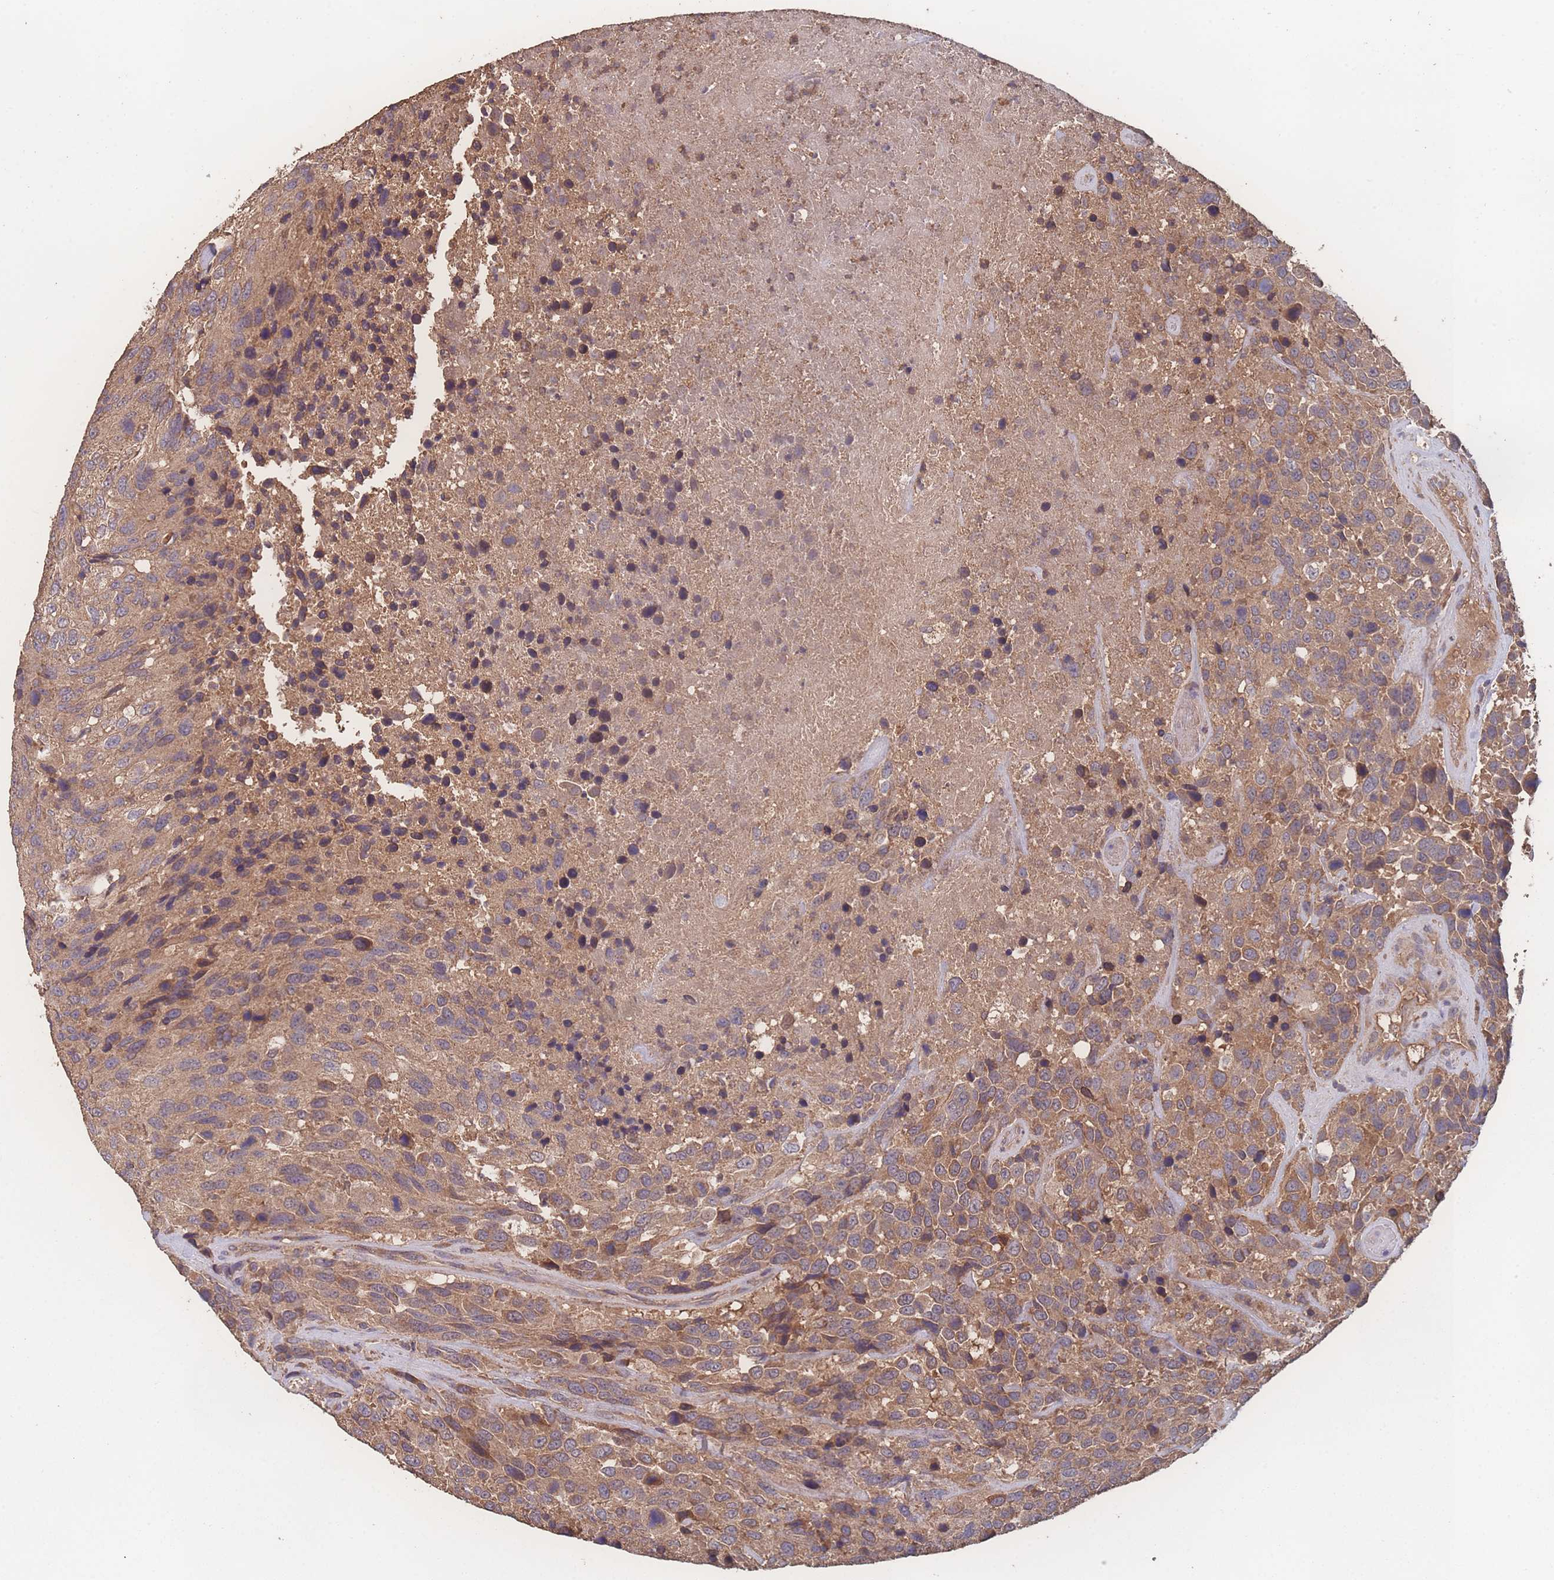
{"staining": {"intensity": "moderate", "quantity": ">75%", "location": "cytoplasmic/membranous"}, "tissue": "urothelial cancer", "cell_type": "Tumor cells", "image_type": "cancer", "snomed": [{"axis": "morphology", "description": "Urothelial carcinoma, High grade"}, {"axis": "topography", "description": "Urinary bladder"}], "caption": "Immunohistochemistry (IHC) micrograph of neoplastic tissue: human urothelial cancer stained using immunohistochemistry displays medium levels of moderate protein expression localized specifically in the cytoplasmic/membranous of tumor cells, appearing as a cytoplasmic/membranous brown color.", "gene": "ATXN10", "patient": {"sex": "female", "age": 70}}